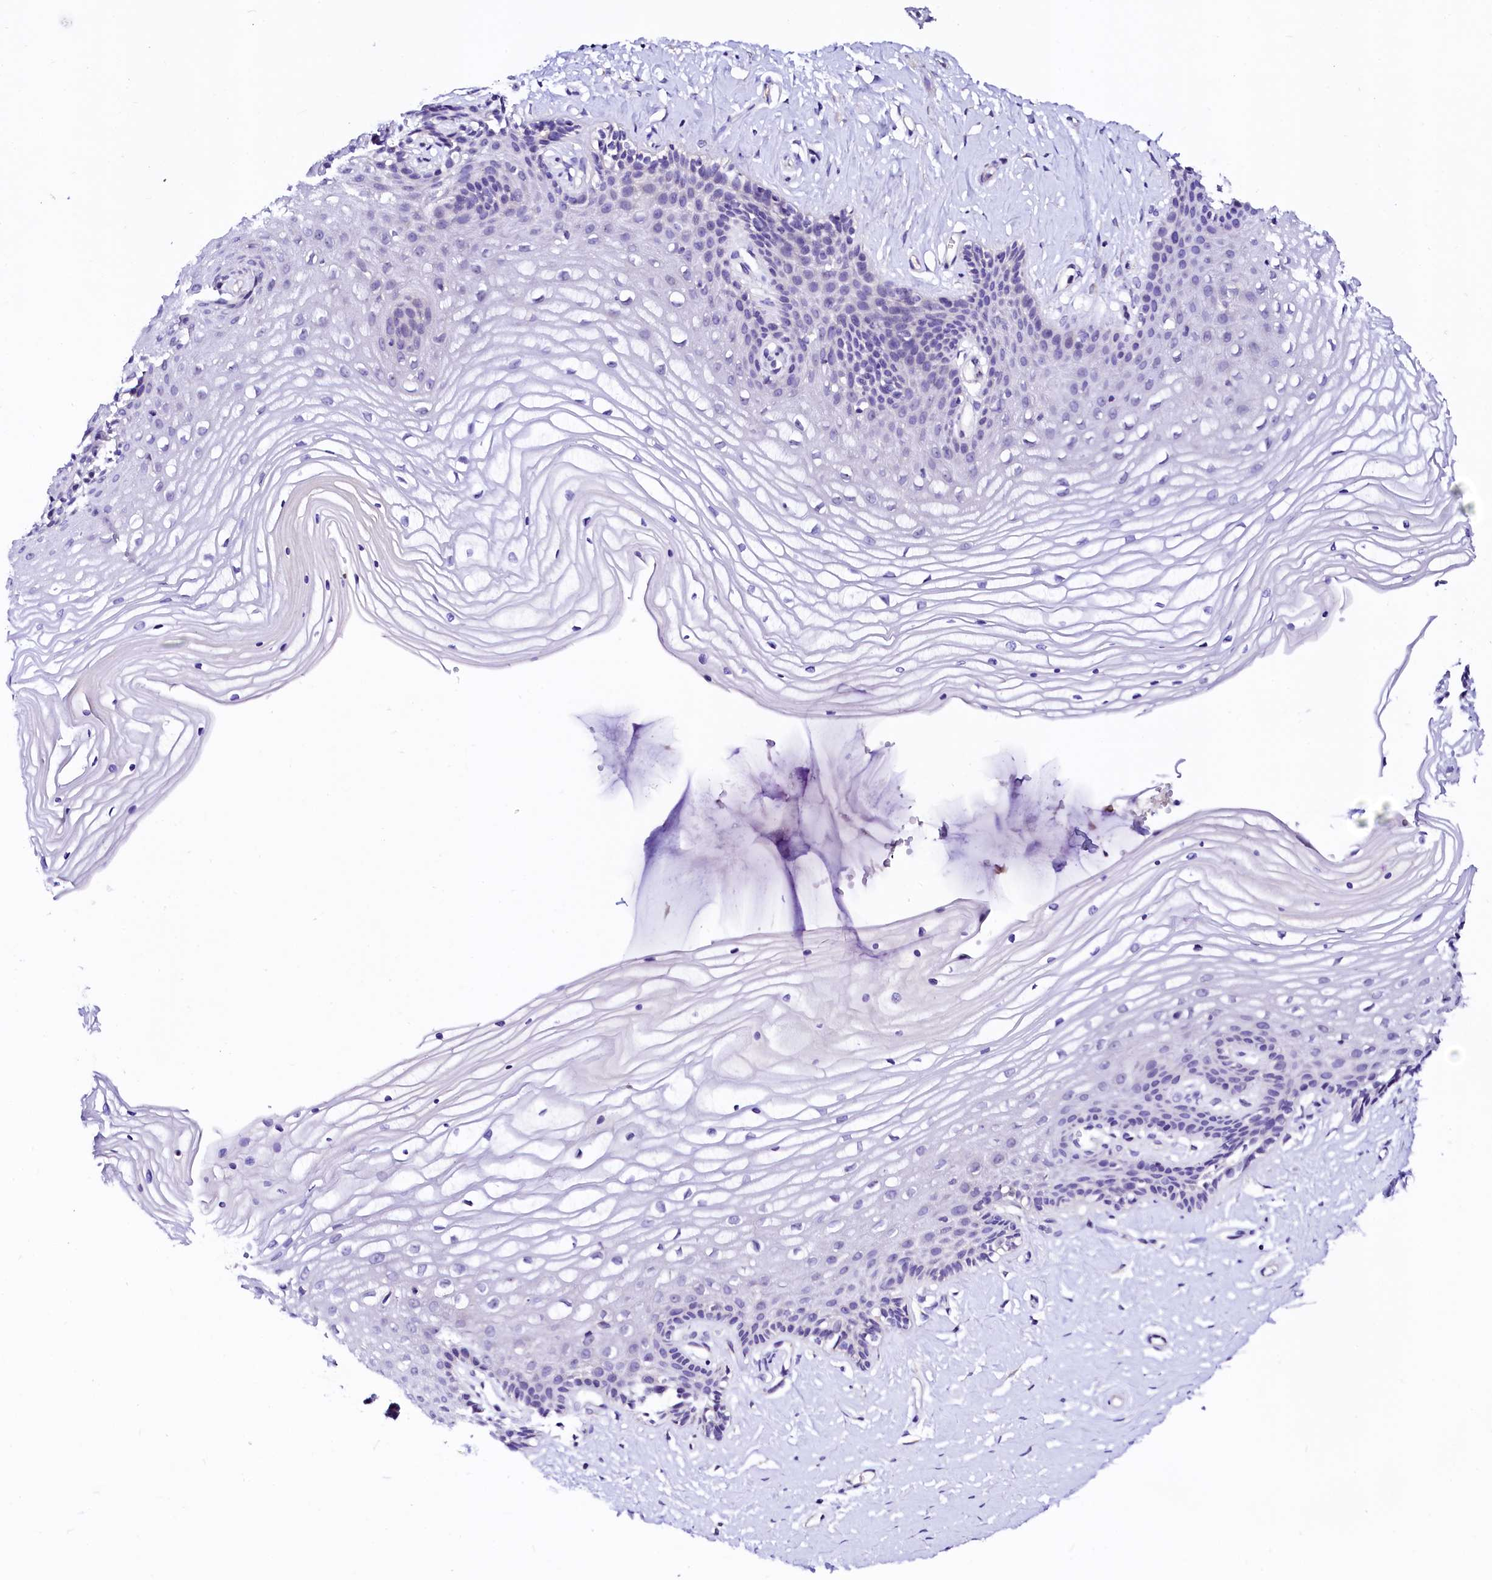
{"staining": {"intensity": "negative", "quantity": "none", "location": "none"}, "tissue": "vagina", "cell_type": "Squamous epithelial cells", "image_type": "normal", "snomed": [{"axis": "morphology", "description": "Normal tissue, NOS"}, {"axis": "topography", "description": "Vagina"}, {"axis": "topography", "description": "Cervix"}], "caption": "IHC of benign human vagina shows no staining in squamous epithelial cells. (Brightfield microscopy of DAB (3,3'-diaminobenzidine) immunohistochemistry (IHC) at high magnification).", "gene": "BTBD16", "patient": {"sex": "female", "age": 40}}